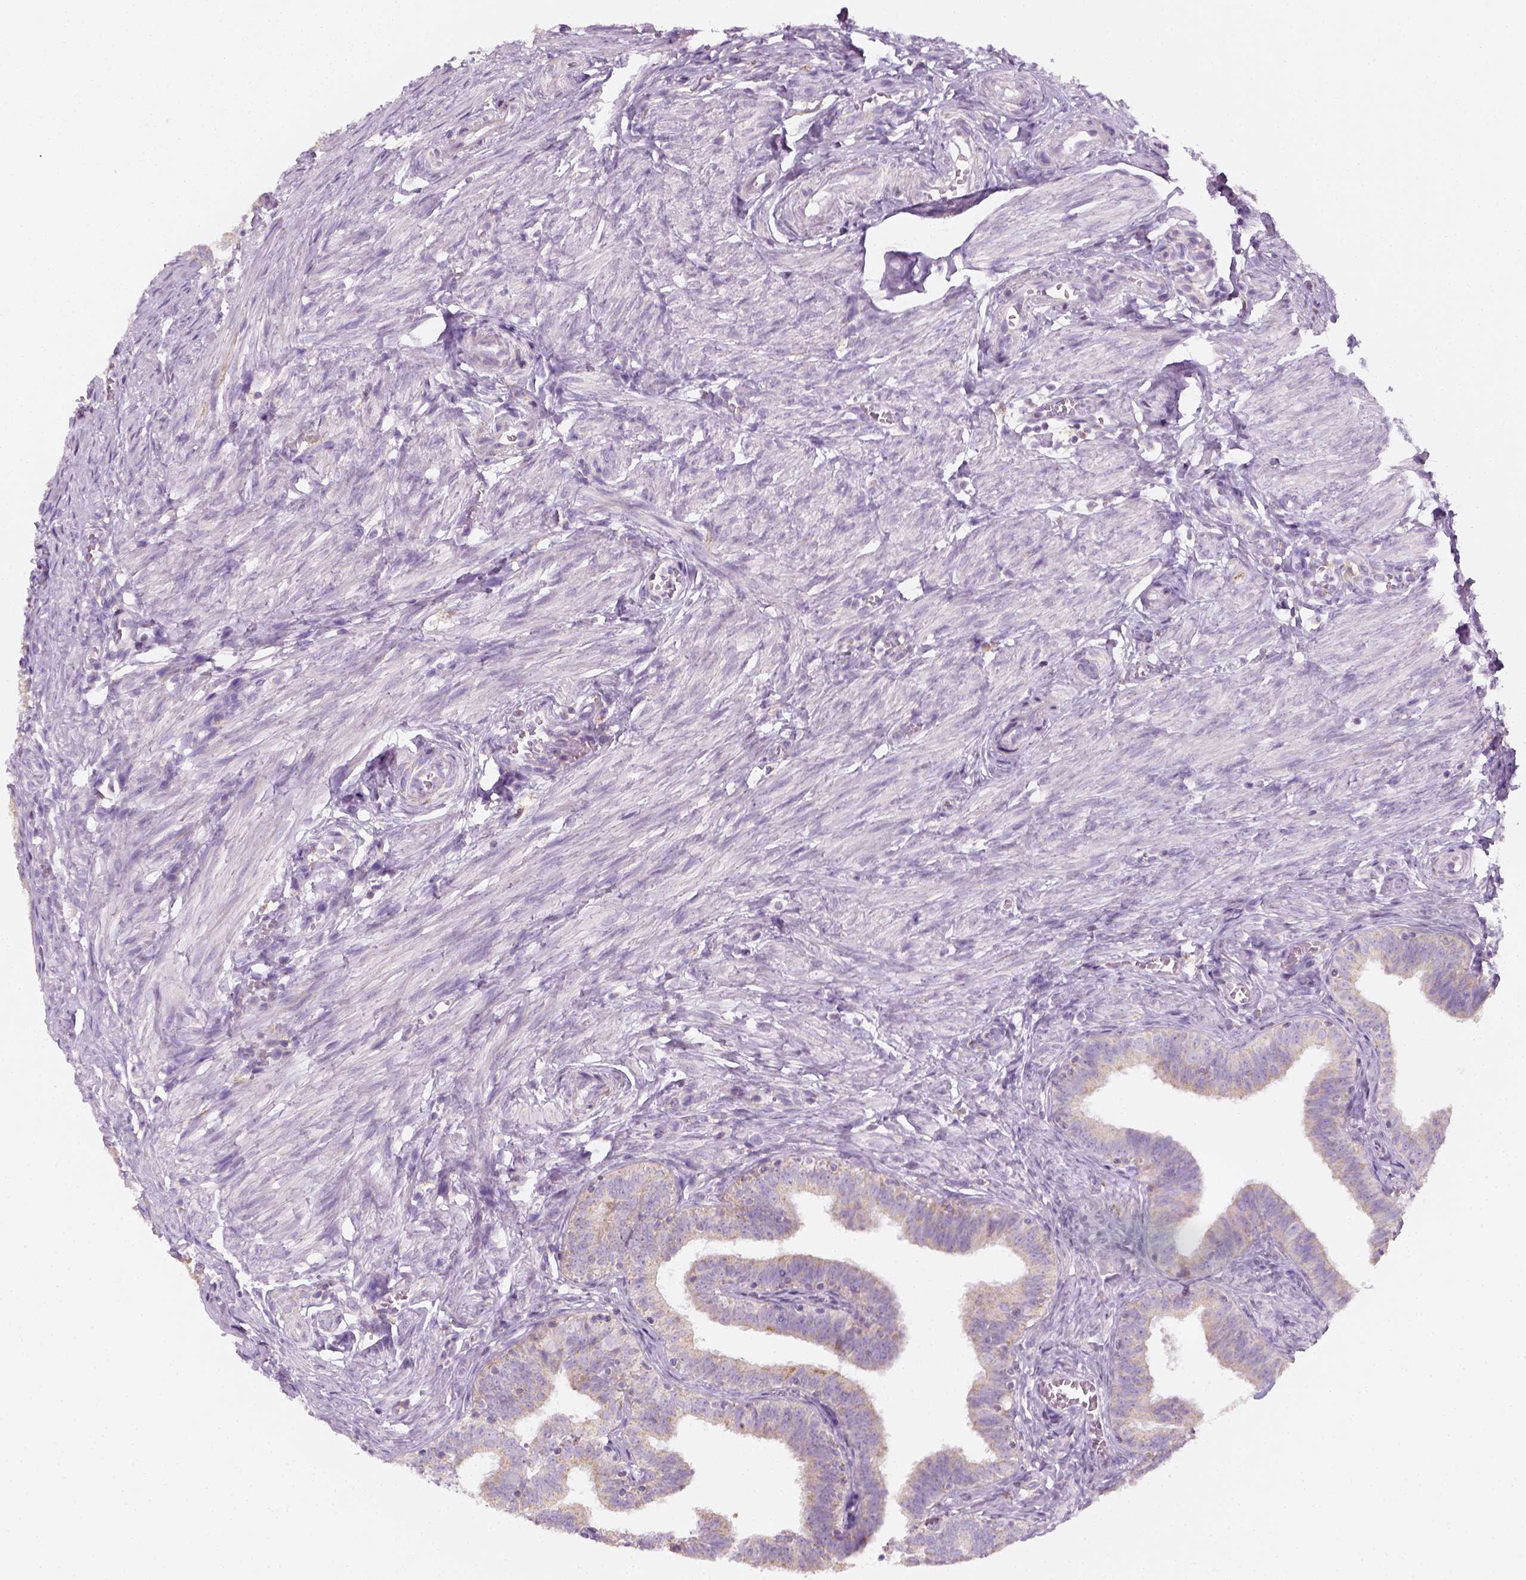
{"staining": {"intensity": "weak", "quantity": "25%-75%", "location": "cytoplasmic/membranous"}, "tissue": "fallopian tube", "cell_type": "Glandular cells", "image_type": "normal", "snomed": [{"axis": "morphology", "description": "Normal tissue, NOS"}, {"axis": "topography", "description": "Fallopian tube"}], "caption": "The immunohistochemical stain labels weak cytoplasmic/membranous positivity in glandular cells of normal fallopian tube.", "gene": "AWAT2", "patient": {"sex": "female", "age": 25}}